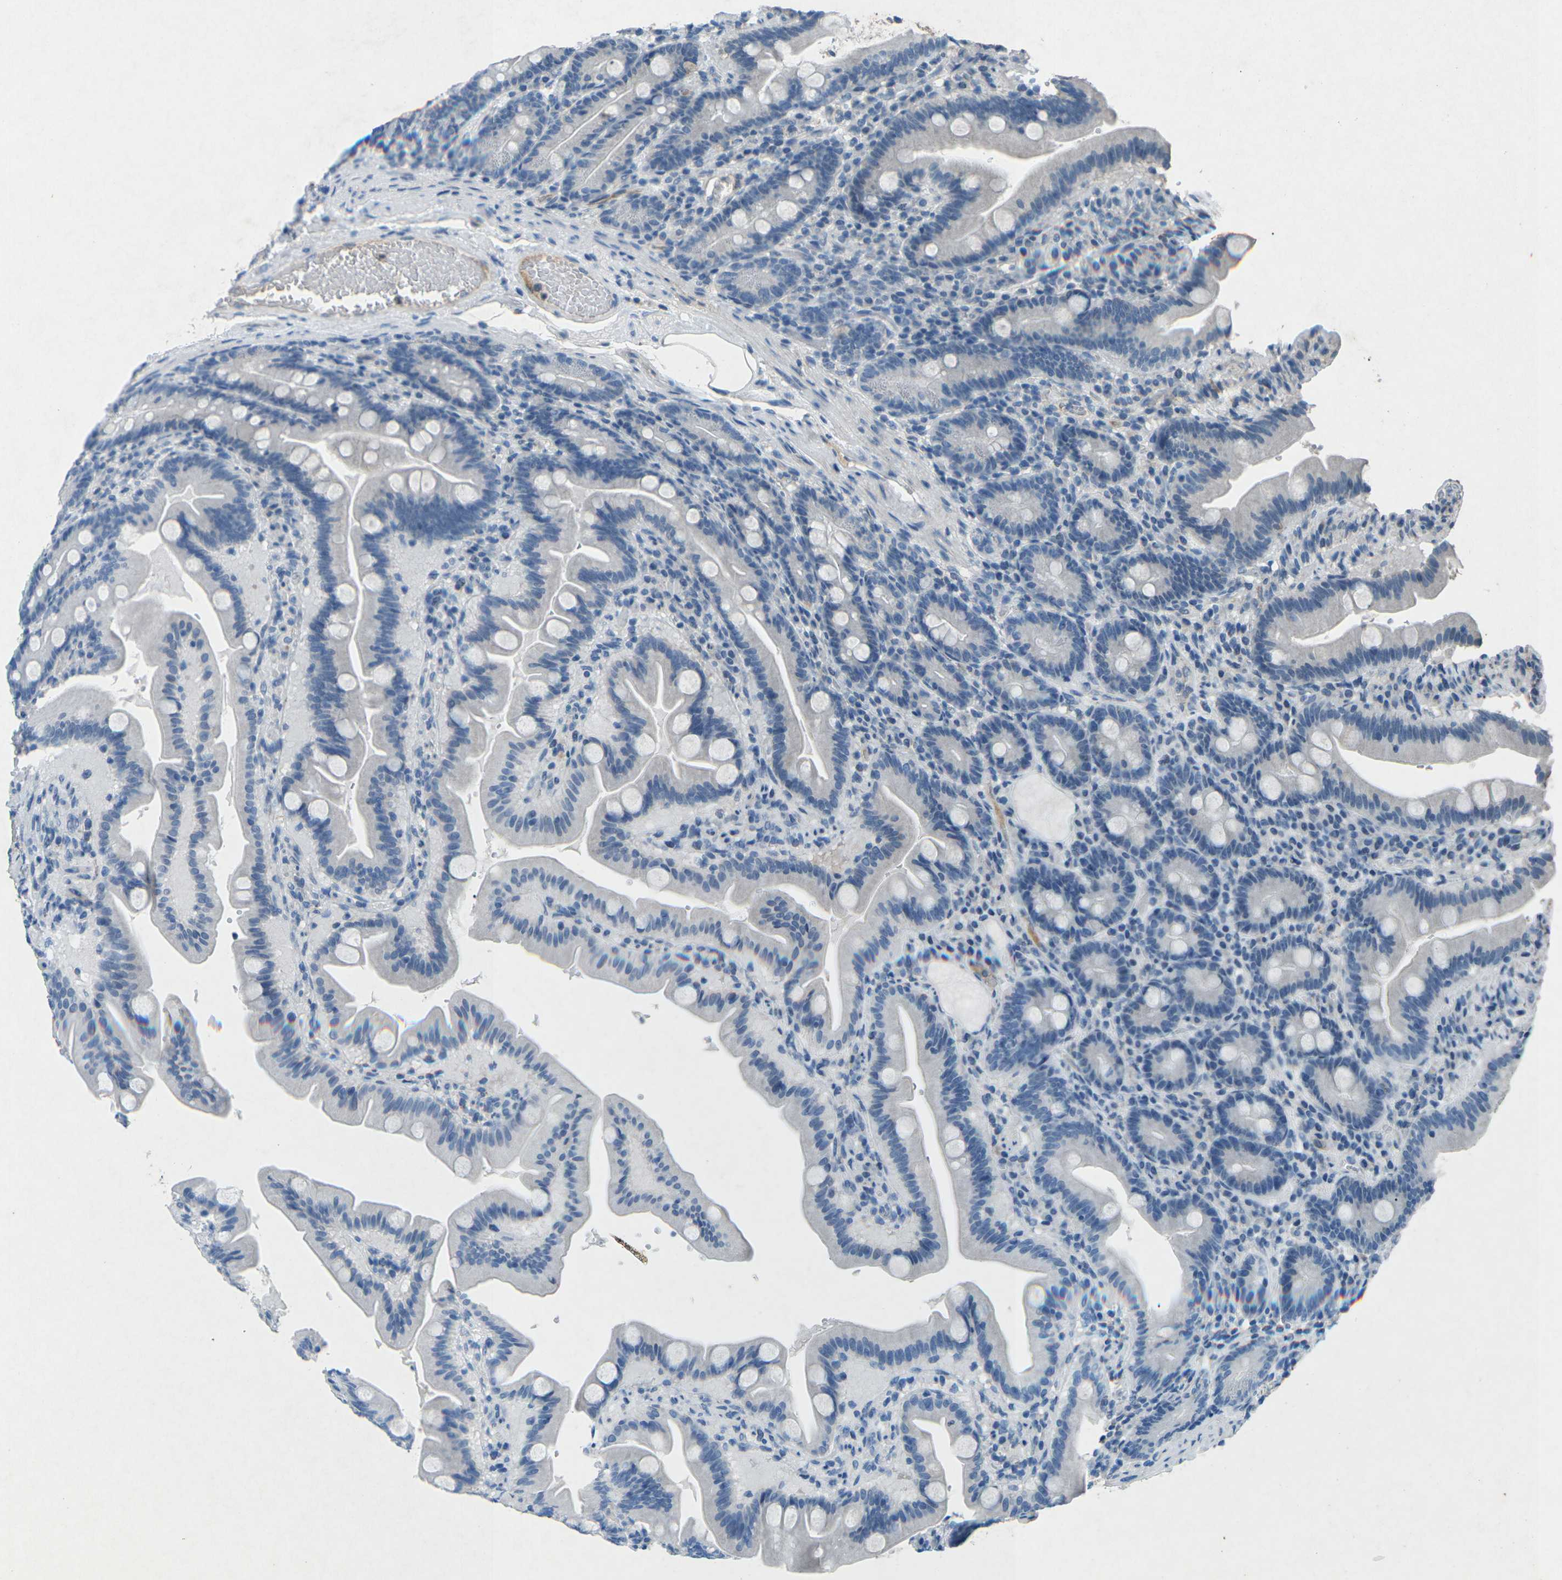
{"staining": {"intensity": "negative", "quantity": "none", "location": "none"}, "tissue": "duodenum", "cell_type": "Glandular cells", "image_type": "normal", "snomed": [{"axis": "morphology", "description": "Normal tissue, NOS"}, {"axis": "topography", "description": "Duodenum"}], "caption": "IHC photomicrograph of unremarkable duodenum: human duodenum stained with DAB exhibits no significant protein positivity in glandular cells.", "gene": "A1BG", "patient": {"sex": "male", "age": 54}}